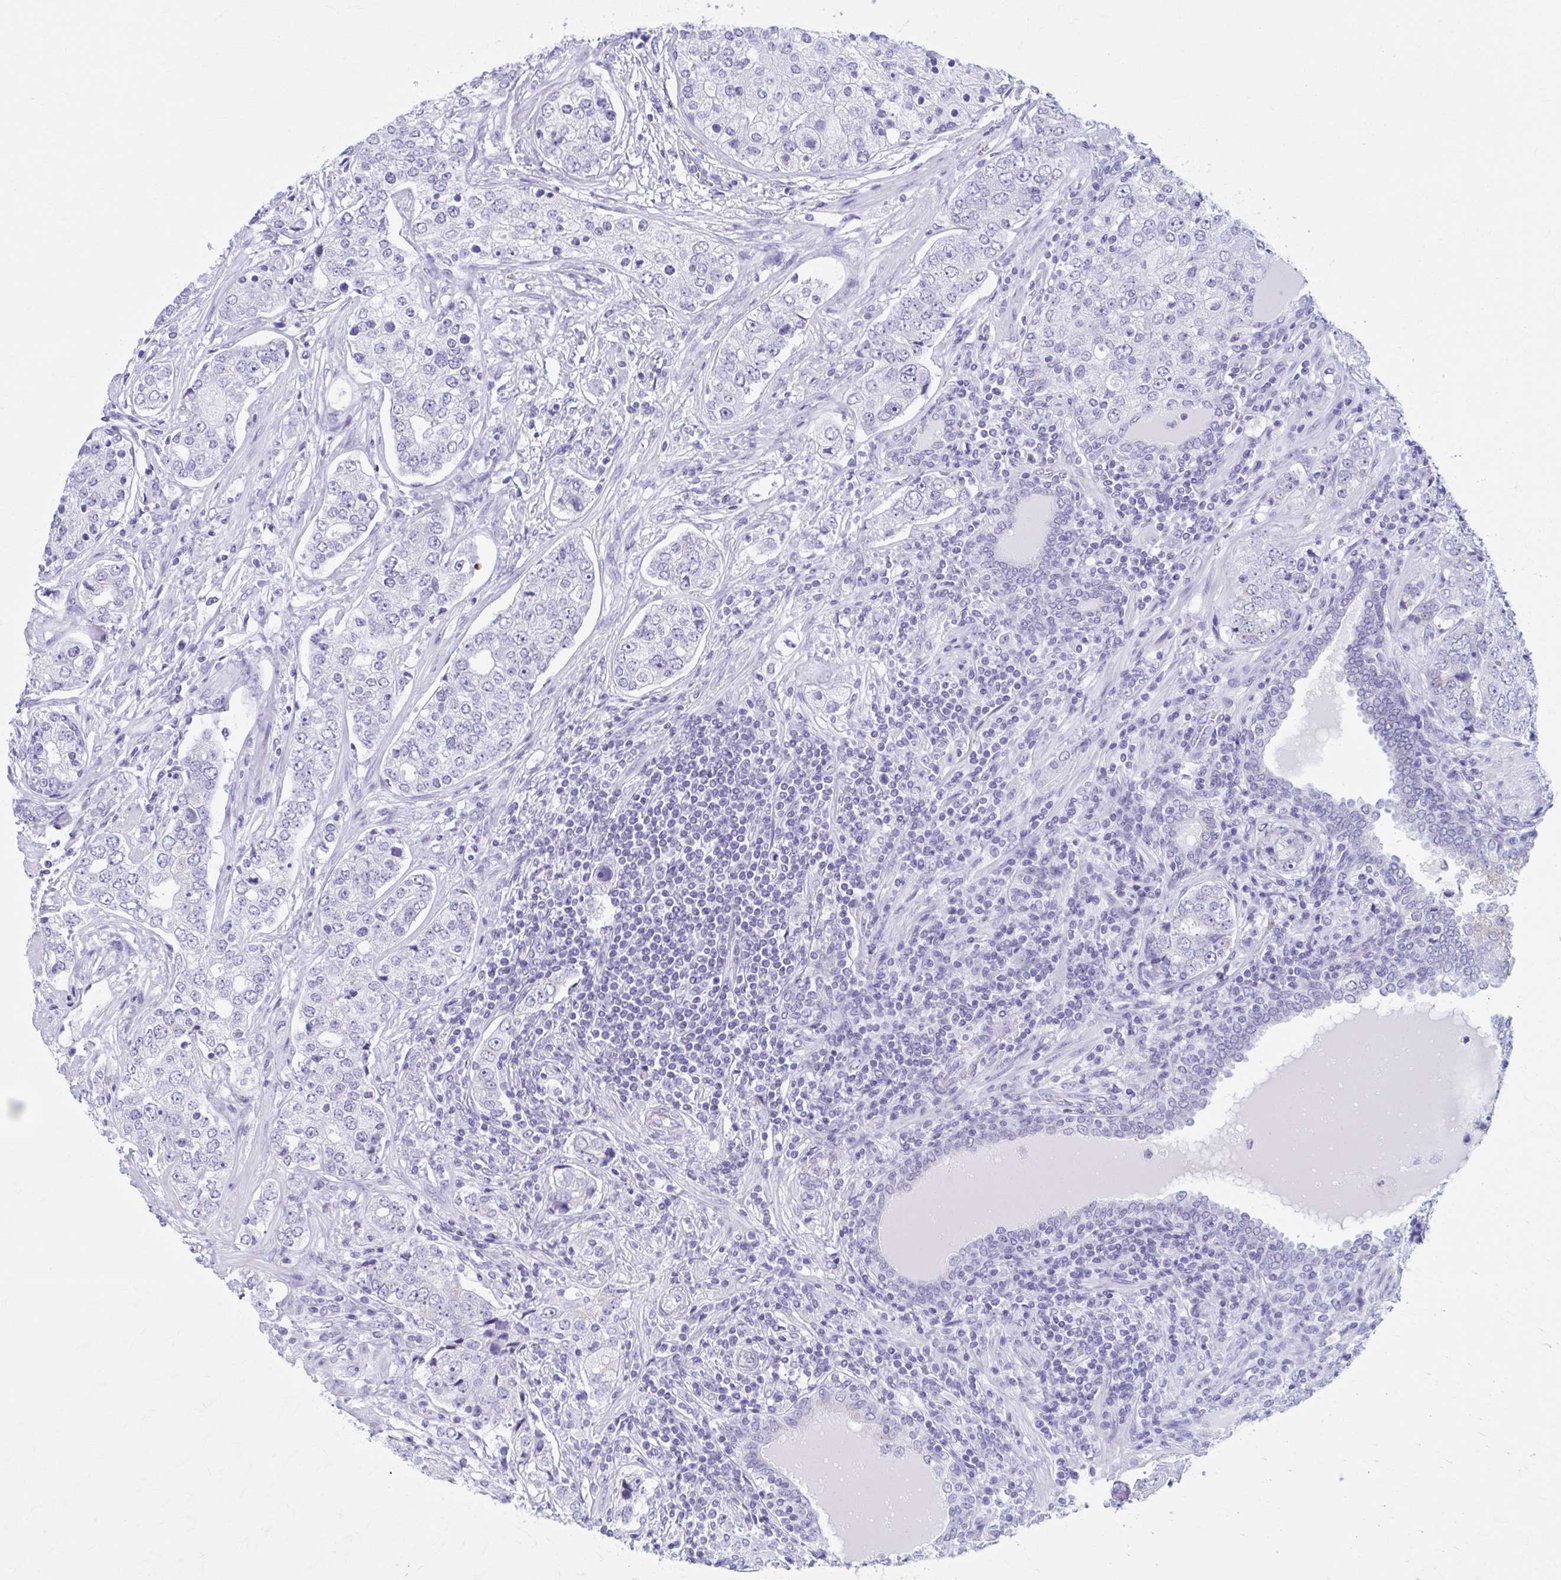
{"staining": {"intensity": "negative", "quantity": "none", "location": "none"}, "tissue": "prostate cancer", "cell_type": "Tumor cells", "image_type": "cancer", "snomed": [{"axis": "morphology", "description": "Adenocarcinoma, High grade"}, {"axis": "topography", "description": "Prostate"}], "caption": "Tumor cells show no significant positivity in prostate cancer.", "gene": "KCNE2", "patient": {"sex": "male", "age": 60}}